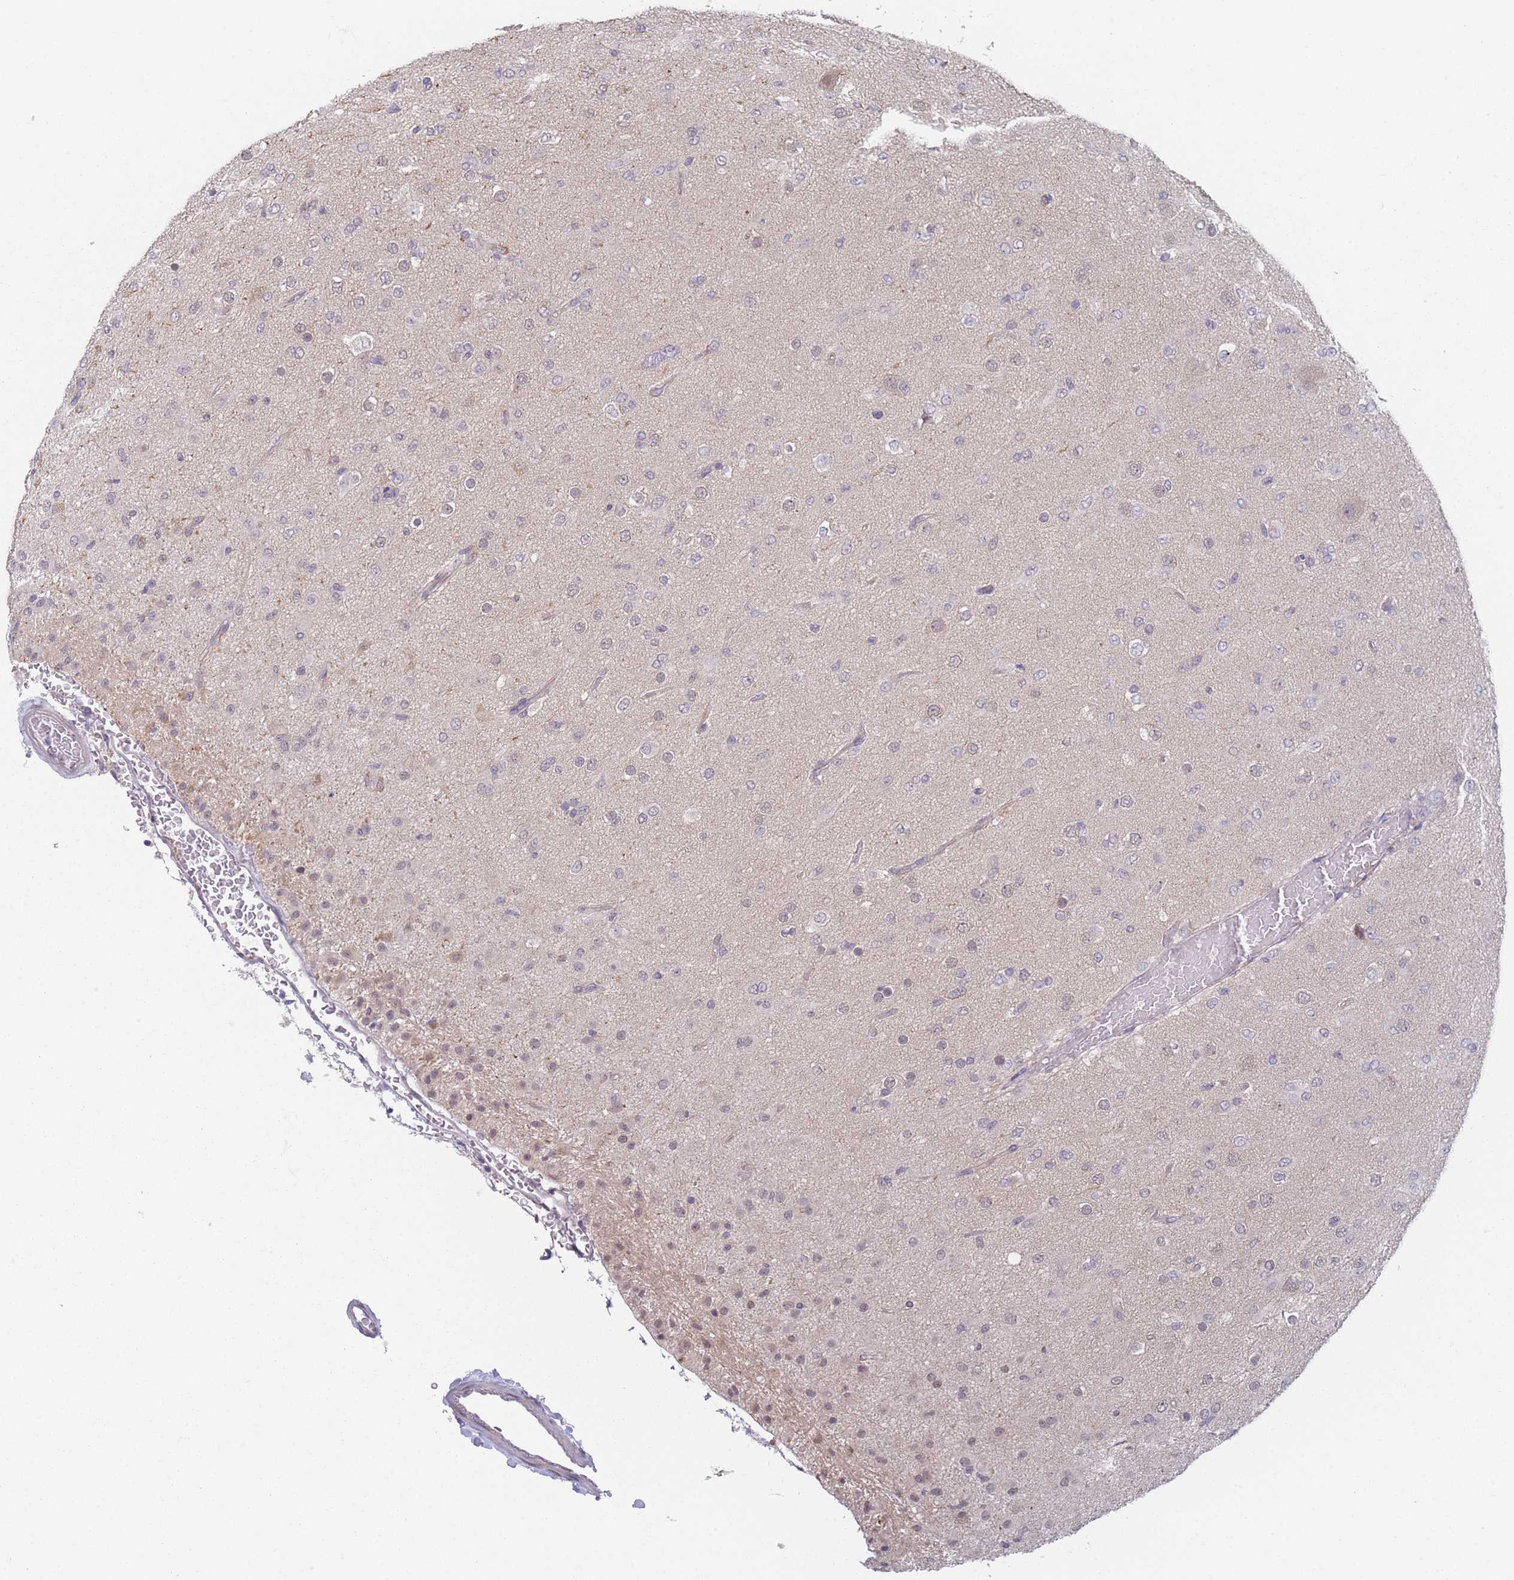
{"staining": {"intensity": "negative", "quantity": "none", "location": "none"}, "tissue": "glioma", "cell_type": "Tumor cells", "image_type": "cancer", "snomed": [{"axis": "morphology", "description": "Glioma, malignant, Low grade"}, {"axis": "topography", "description": "Brain"}], "caption": "This is an immunohistochemistry (IHC) histopathology image of human glioma. There is no expression in tumor cells.", "gene": "ANKRD10", "patient": {"sex": "male", "age": 65}}